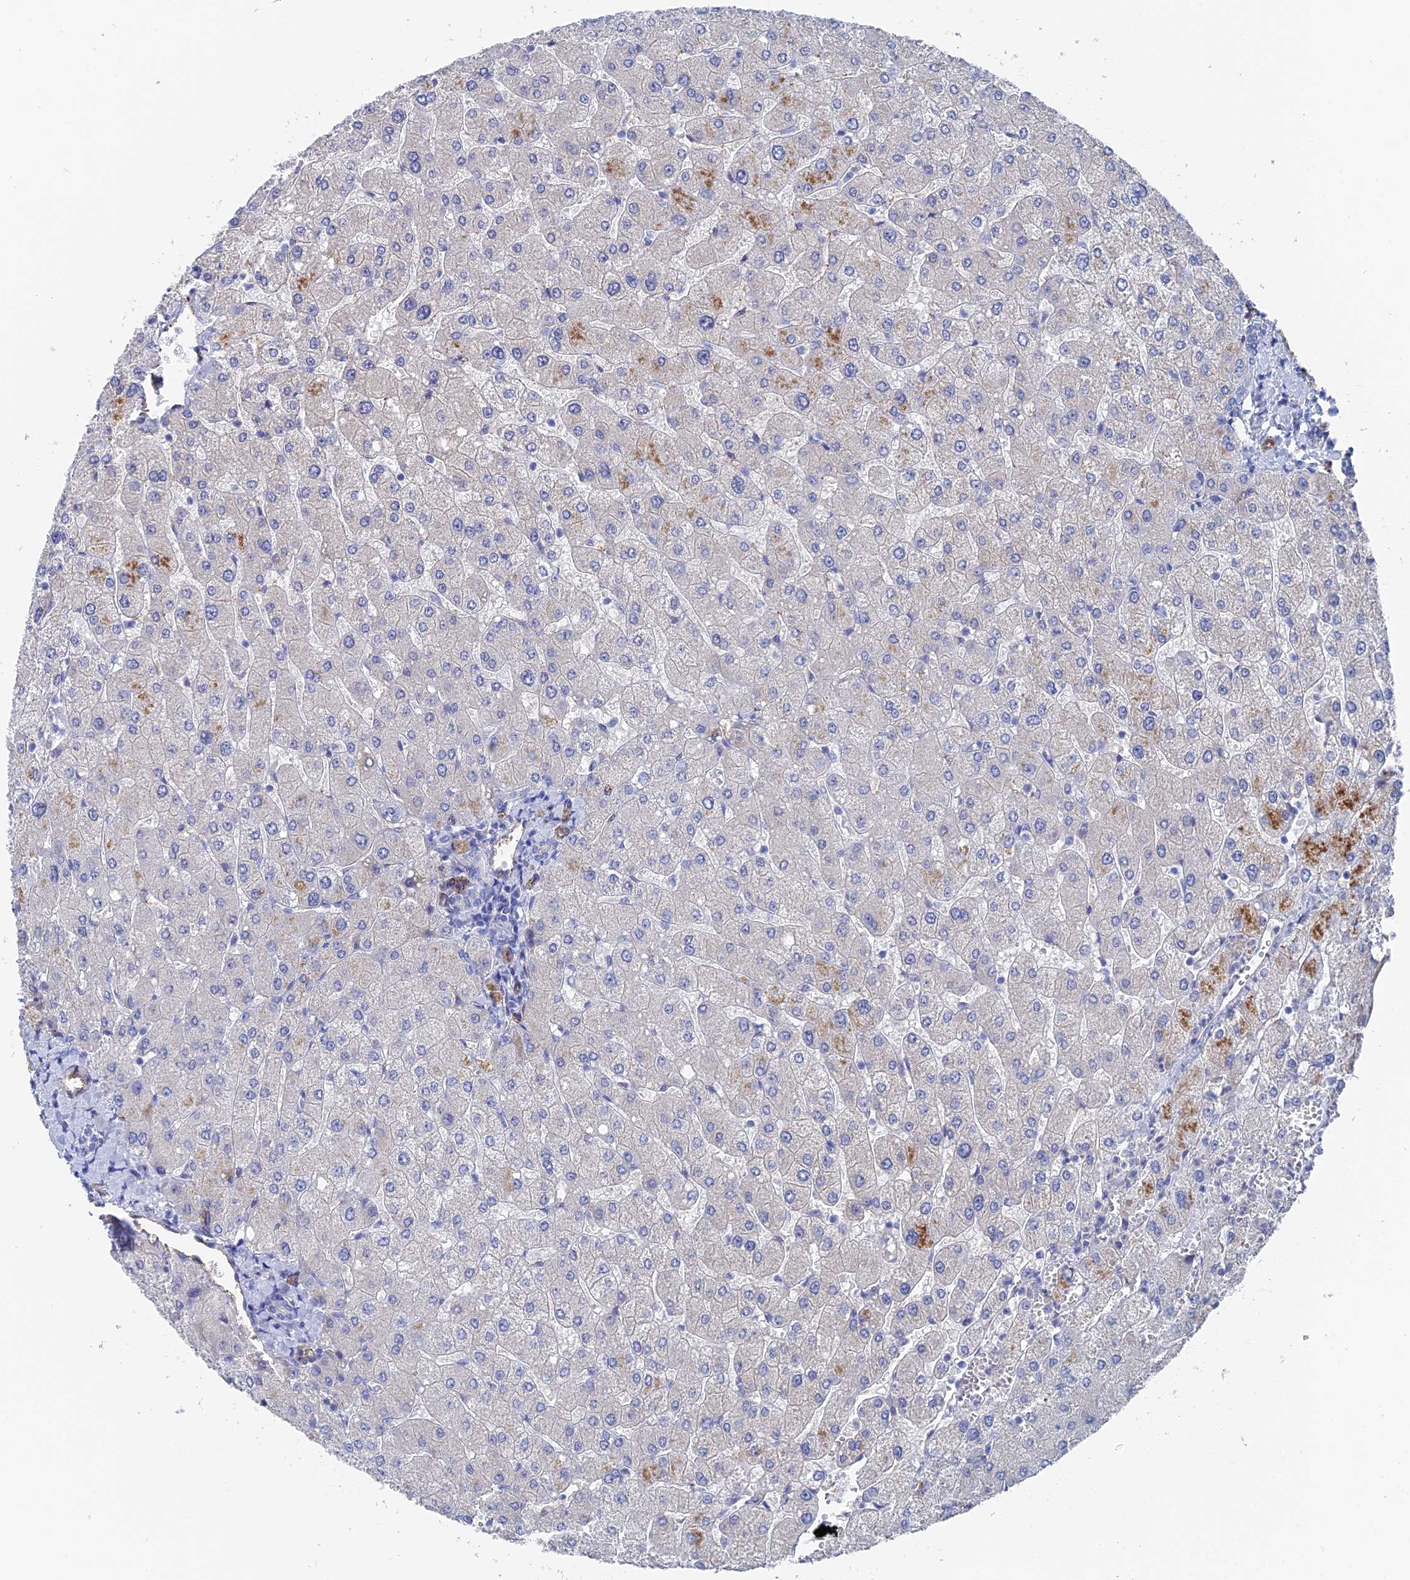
{"staining": {"intensity": "negative", "quantity": "none", "location": "none"}, "tissue": "liver", "cell_type": "Cholangiocytes", "image_type": "normal", "snomed": [{"axis": "morphology", "description": "Normal tissue, NOS"}, {"axis": "topography", "description": "Liver"}], "caption": "High power microscopy photomicrograph of an immunohistochemistry (IHC) photomicrograph of normal liver, revealing no significant positivity in cholangiocytes. (Stains: DAB (3,3'-diaminobenzidine) IHC with hematoxylin counter stain, Microscopy: brightfield microscopy at high magnification).", "gene": "MTHFSD", "patient": {"sex": "male", "age": 55}}